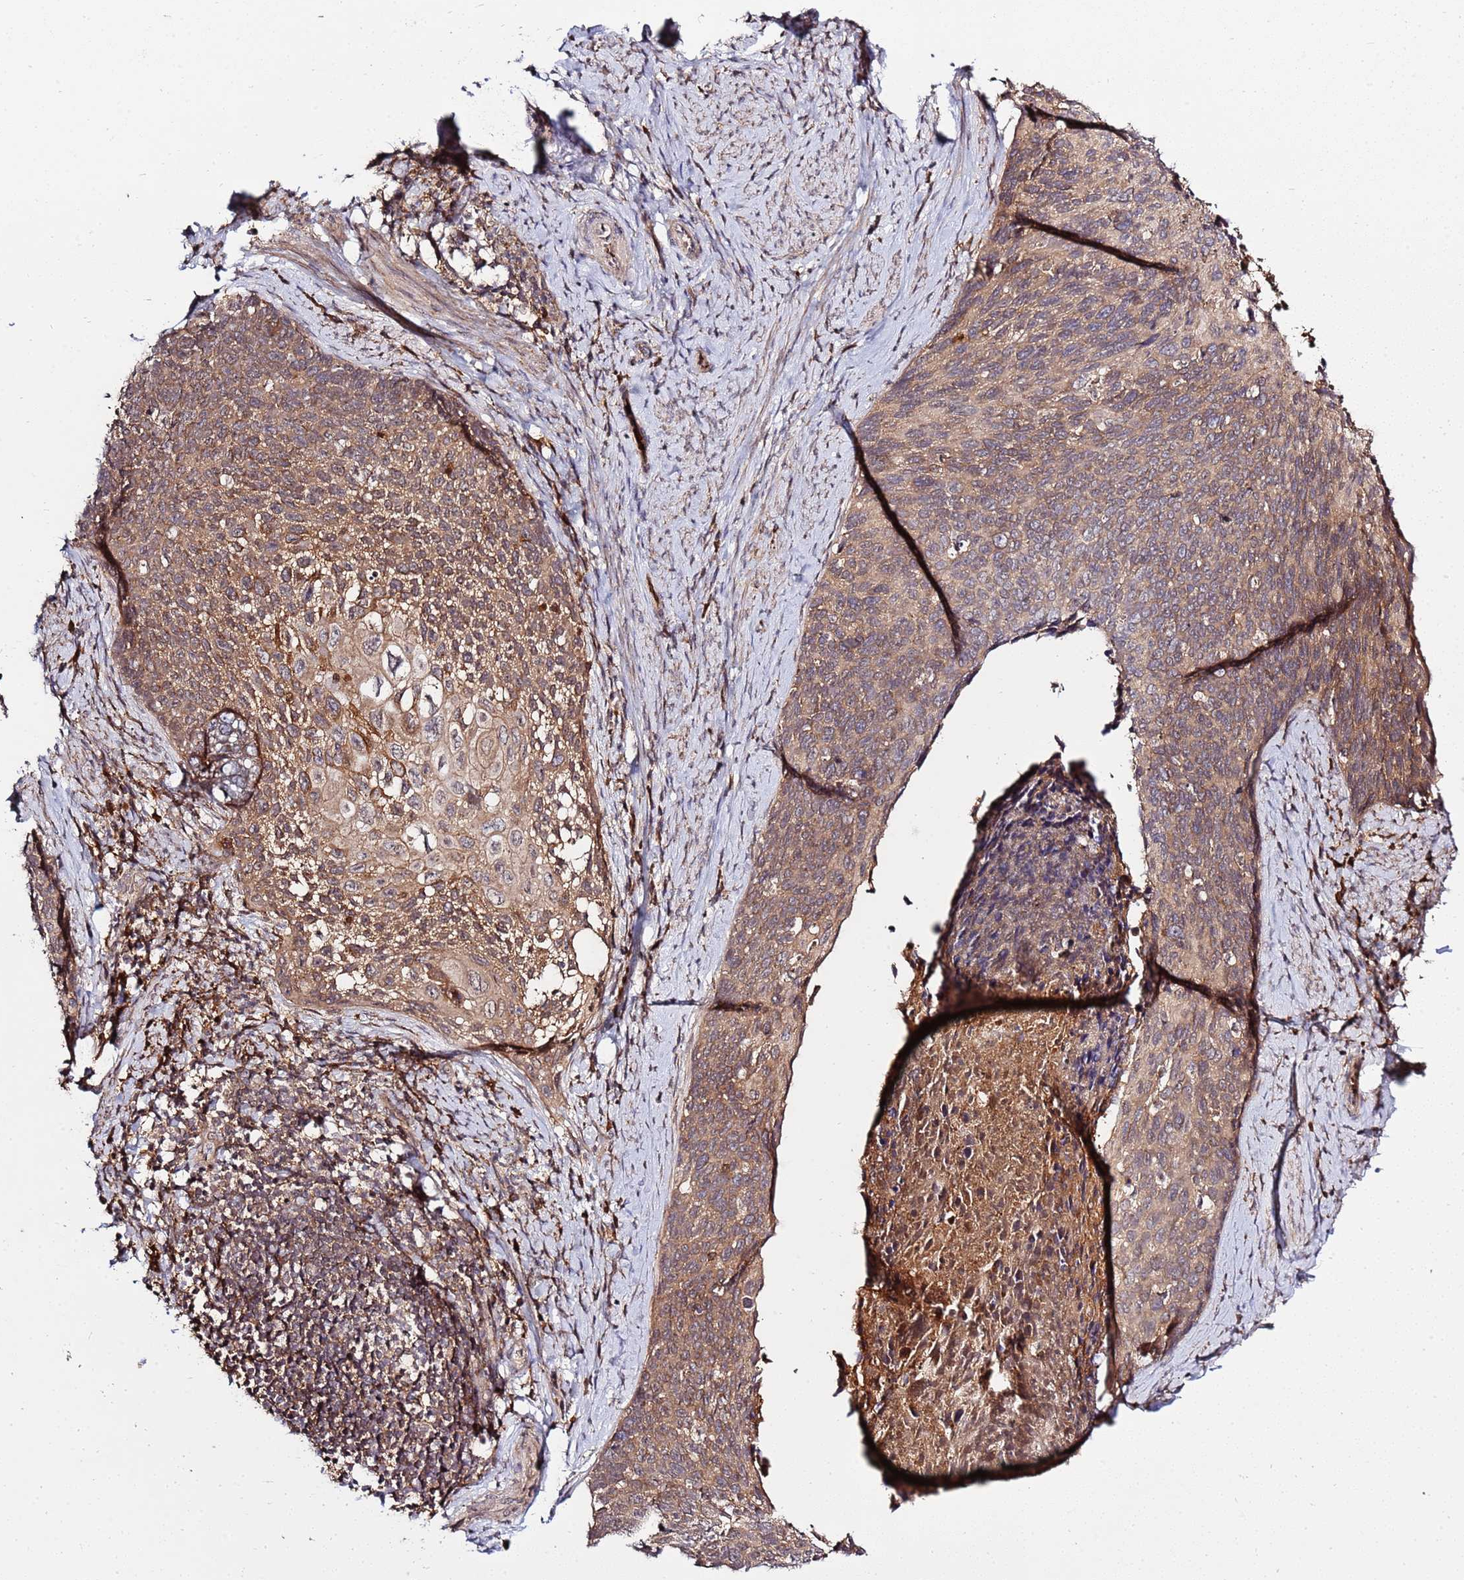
{"staining": {"intensity": "moderate", "quantity": ">75%", "location": "cytoplasmic/membranous"}, "tissue": "cervical cancer", "cell_type": "Tumor cells", "image_type": "cancer", "snomed": [{"axis": "morphology", "description": "Squamous cell carcinoma, NOS"}, {"axis": "topography", "description": "Cervix"}], "caption": "An image showing moderate cytoplasmic/membranous expression in about >75% of tumor cells in cervical cancer (squamous cell carcinoma), as visualized by brown immunohistochemical staining.", "gene": "ZNF624", "patient": {"sex": "female", "age": 80}}